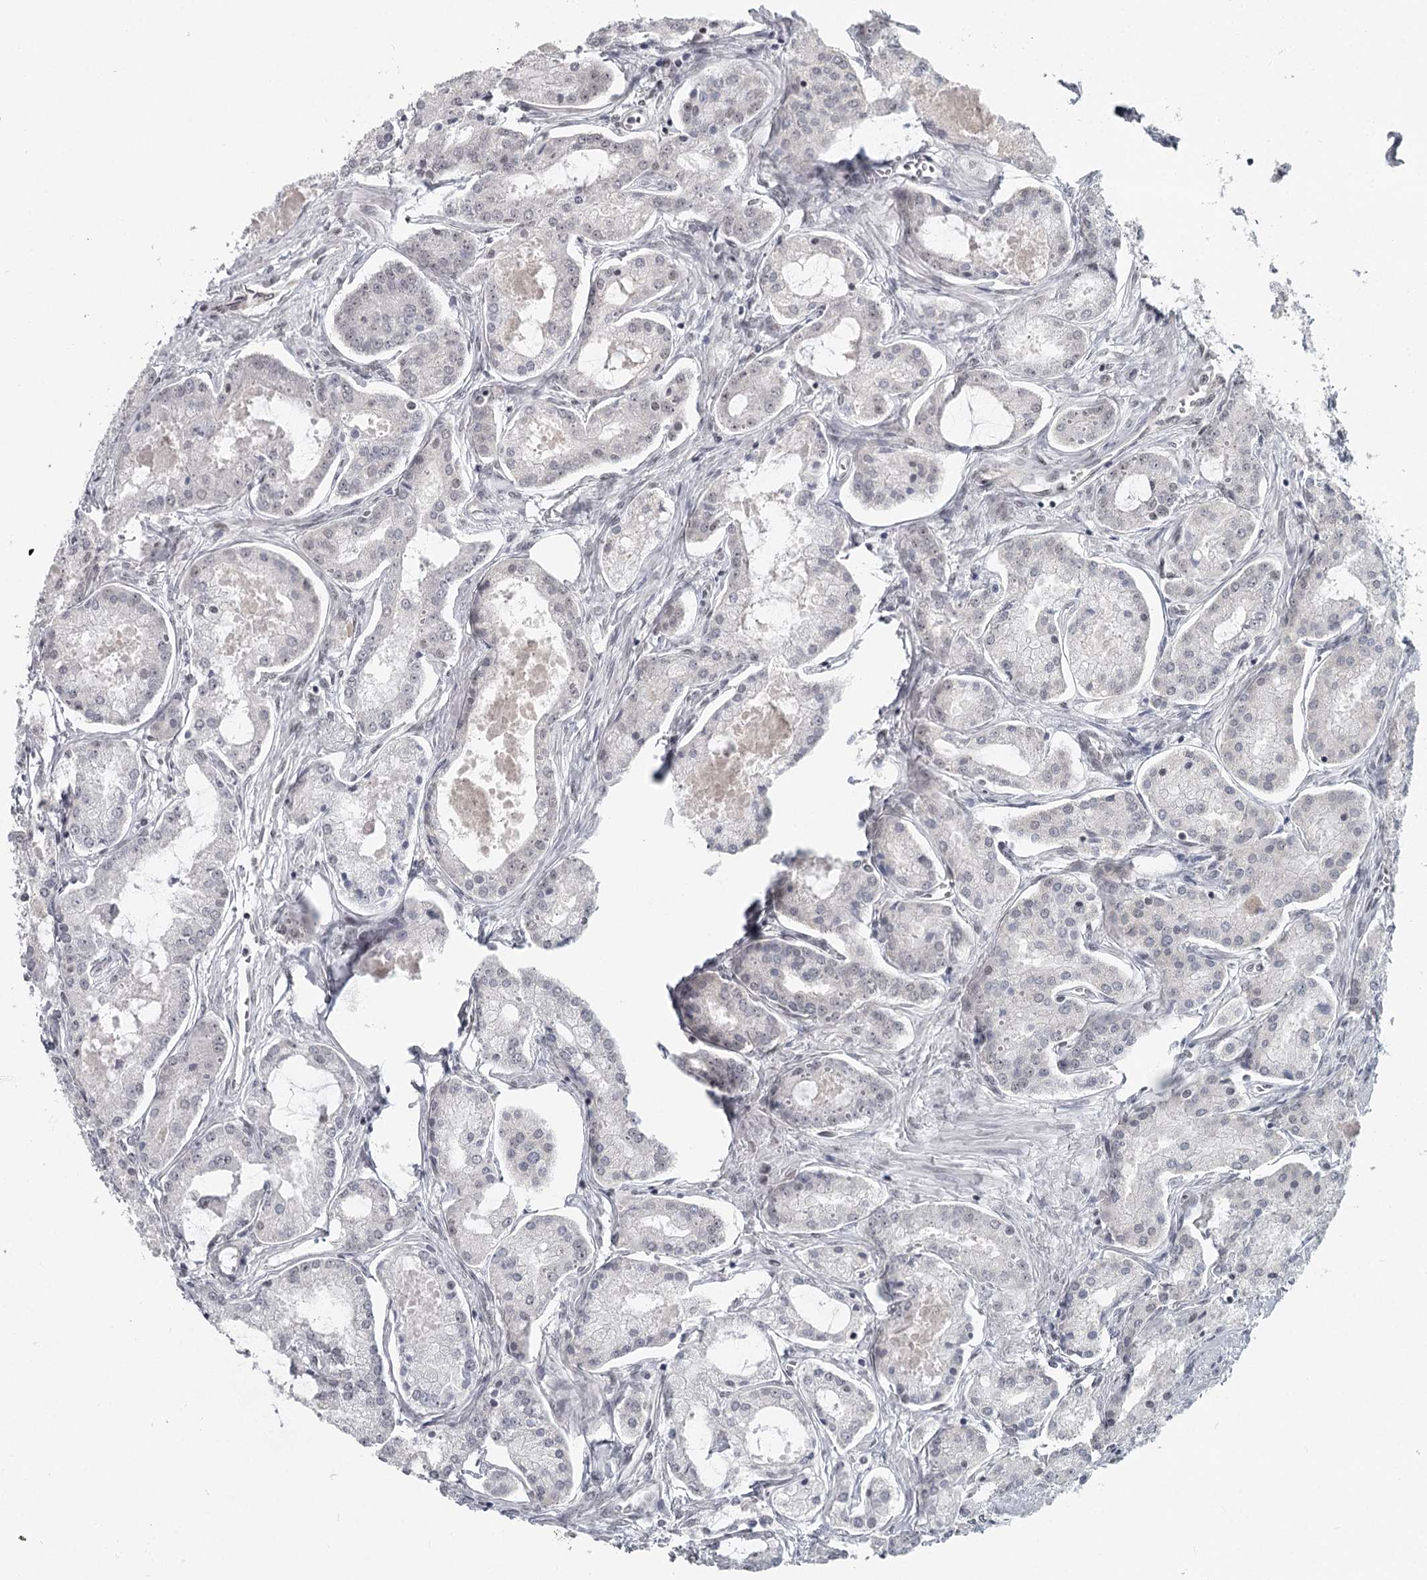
{"staining": {"intensity": "negative", "quantity": "none", "location": "none"}, "tissue": "prostate cancer", "cell_type": "Tumor cells", "image_type": "cancer", "snomed": [{"axis": "morphology", "description": "Adenocarcinoma, Low grade"}, {"axis": "topography", "description": "Prostate"}], "caption": "Low-grade adenocarcinoma (prostate) was stained to show a protein in brown. There is no significant staining in tumor cells.", "gene": "FAM13C", "patient": {"sex": "male", "age": 68}}